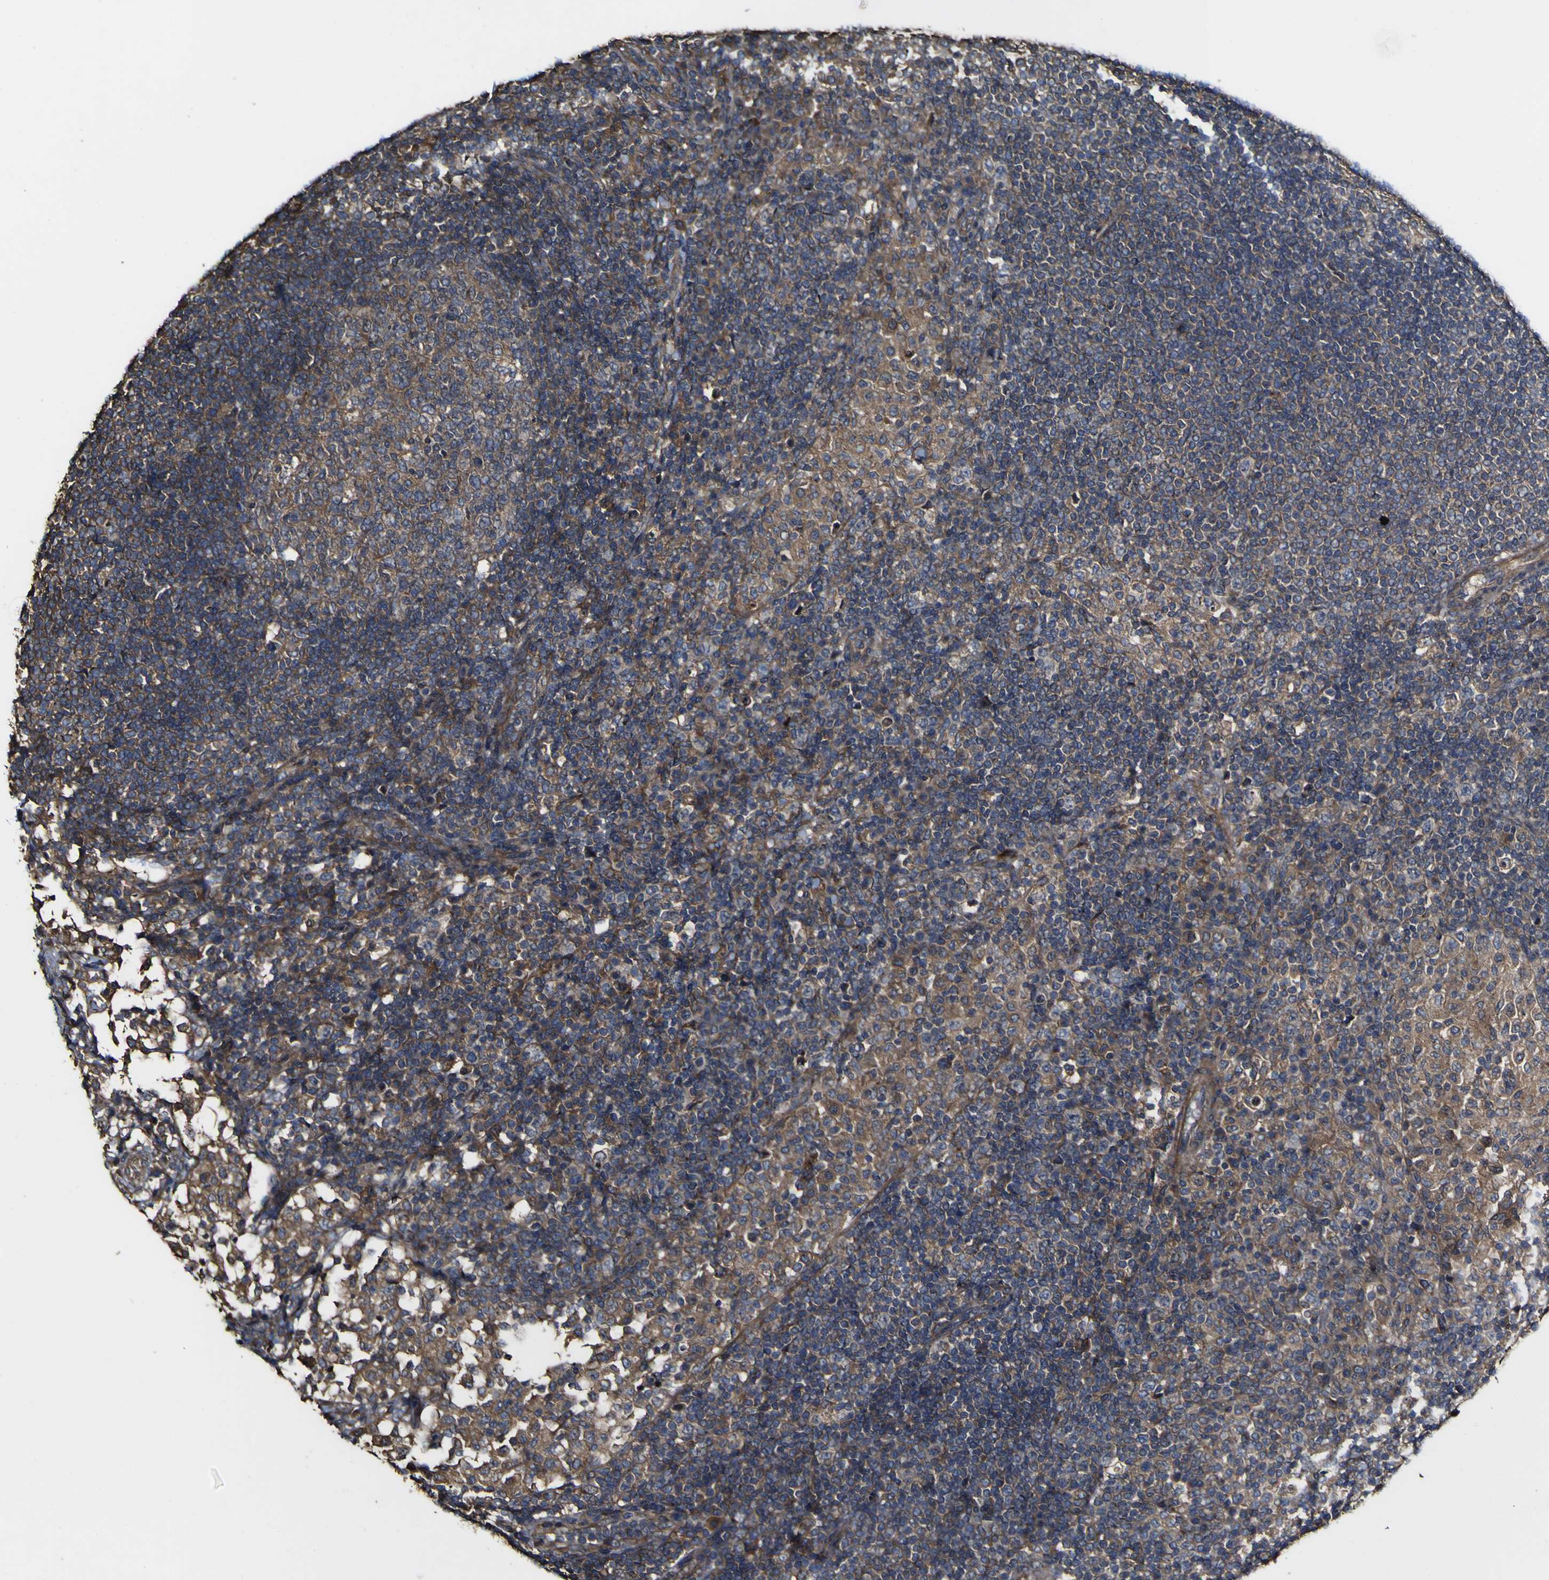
{"staining": {"intensity": "moderate", "quantity": ">75%", "location": "cytoplasmic/membranous"}, "tissue": "lymph node", "cell_type": "Germinal center cells", "image_type": "normal", "snomed": [{"axis": "morphology", "description": "Normal tissue, NOS"}, {"axis": "topography", "description": "Lymph node"}], "caption": "A histopathology image of lymph node stained for a protein shows moderate cytoplasmic/membranous brown staining in germinal center cells.", "gene": "NAALADL2", "patient": {"sex": "female", "age": 53}}